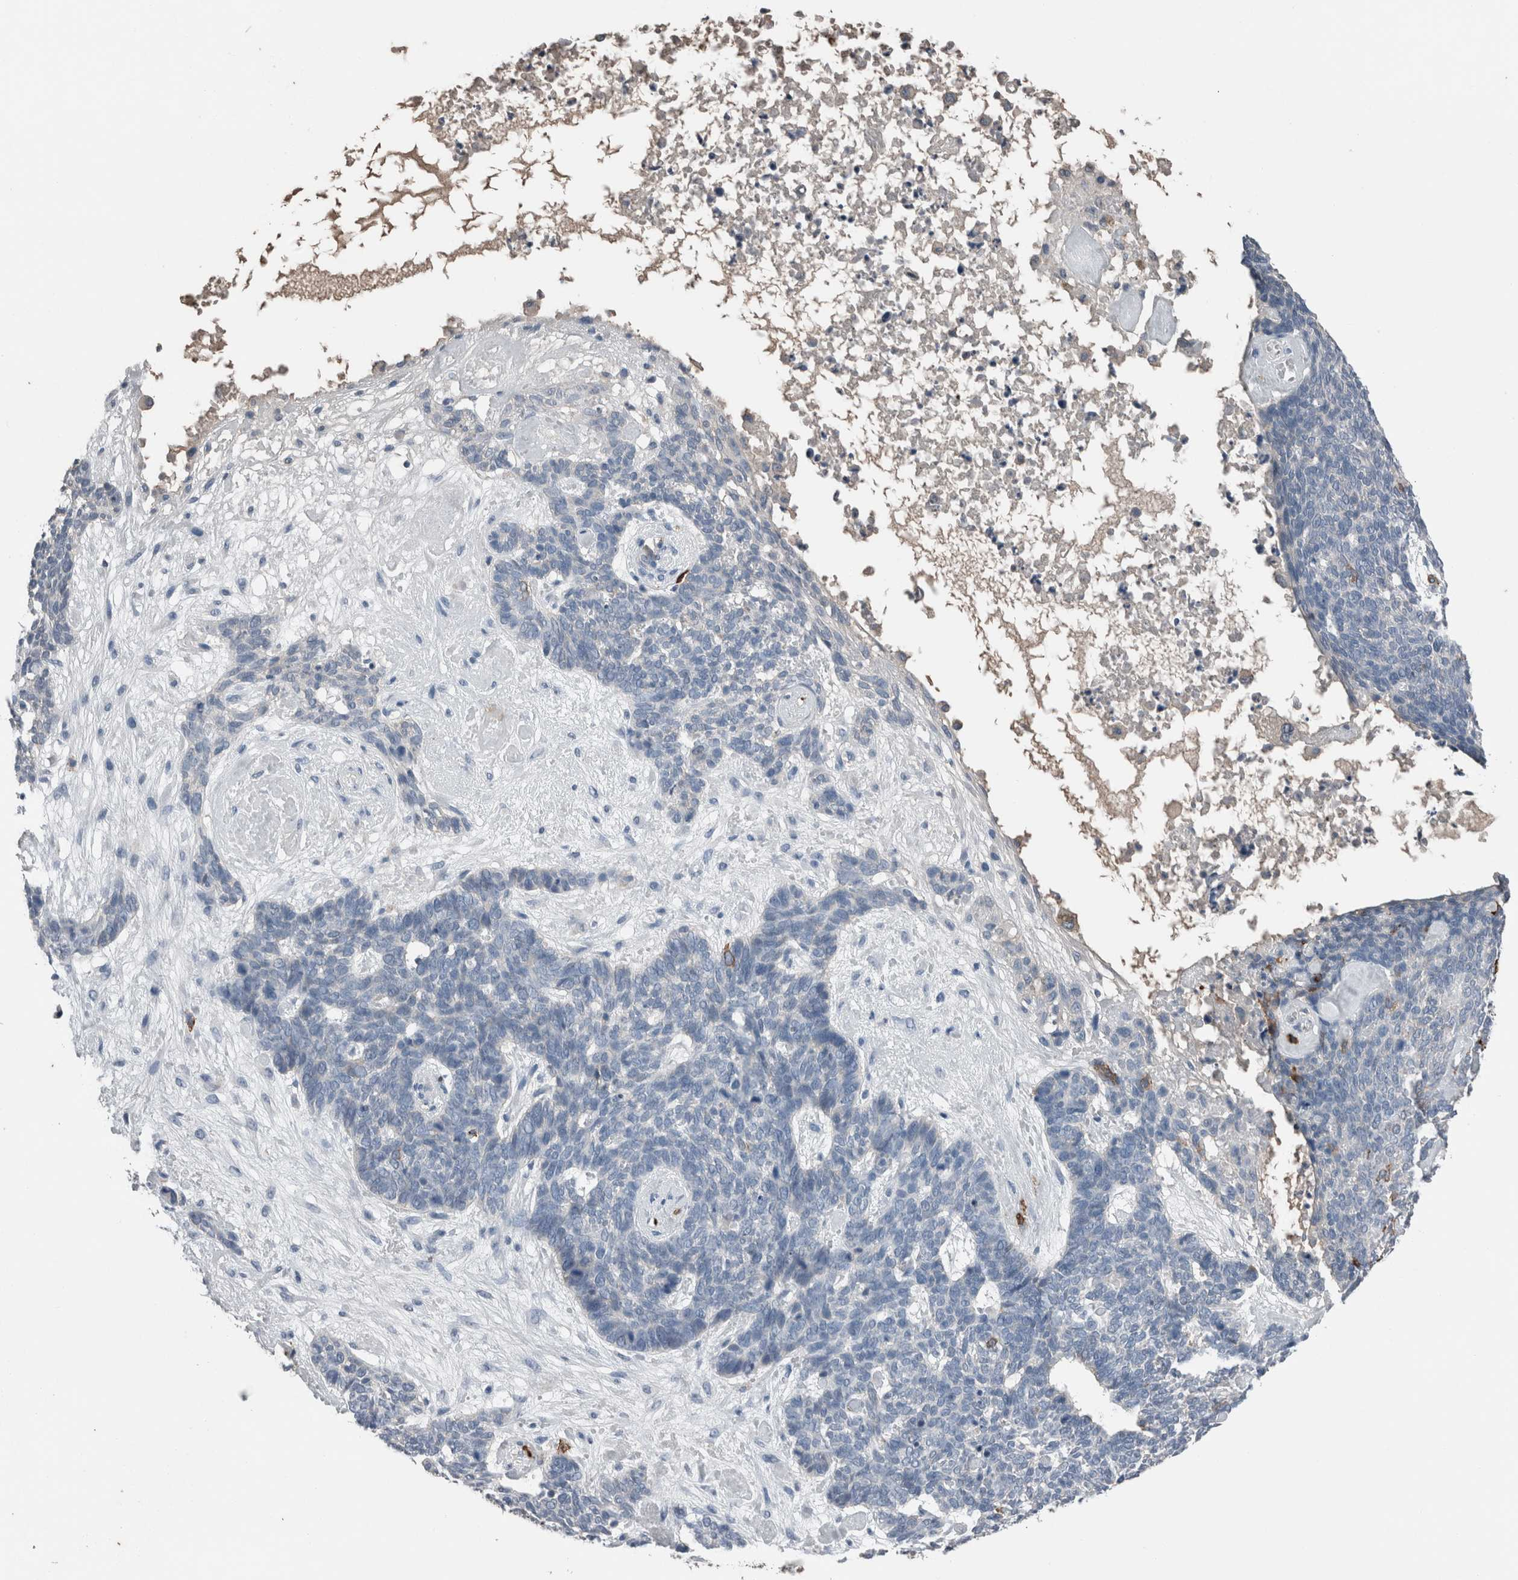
{"staining": {"intensity": "negative", "quantity": "none", "location": "none"}, "tissue": "skin cancer", "cell_type": "Tumor cells", "image_type": "cancer", "snomed": [{"axis": "morphology", "description": "Basal cell carcinoma"}, {"axis": "topography", "description": "Skin"}], "caption": "This photomicrograph is of basal cell carcinoma (skin) stained with IHC to label a protein in brown with the nuclei are counter-stained blue. There is no staining in tumor cells.", "gene": "CRNN", "patient": {"sex": "female", "age": 84}}